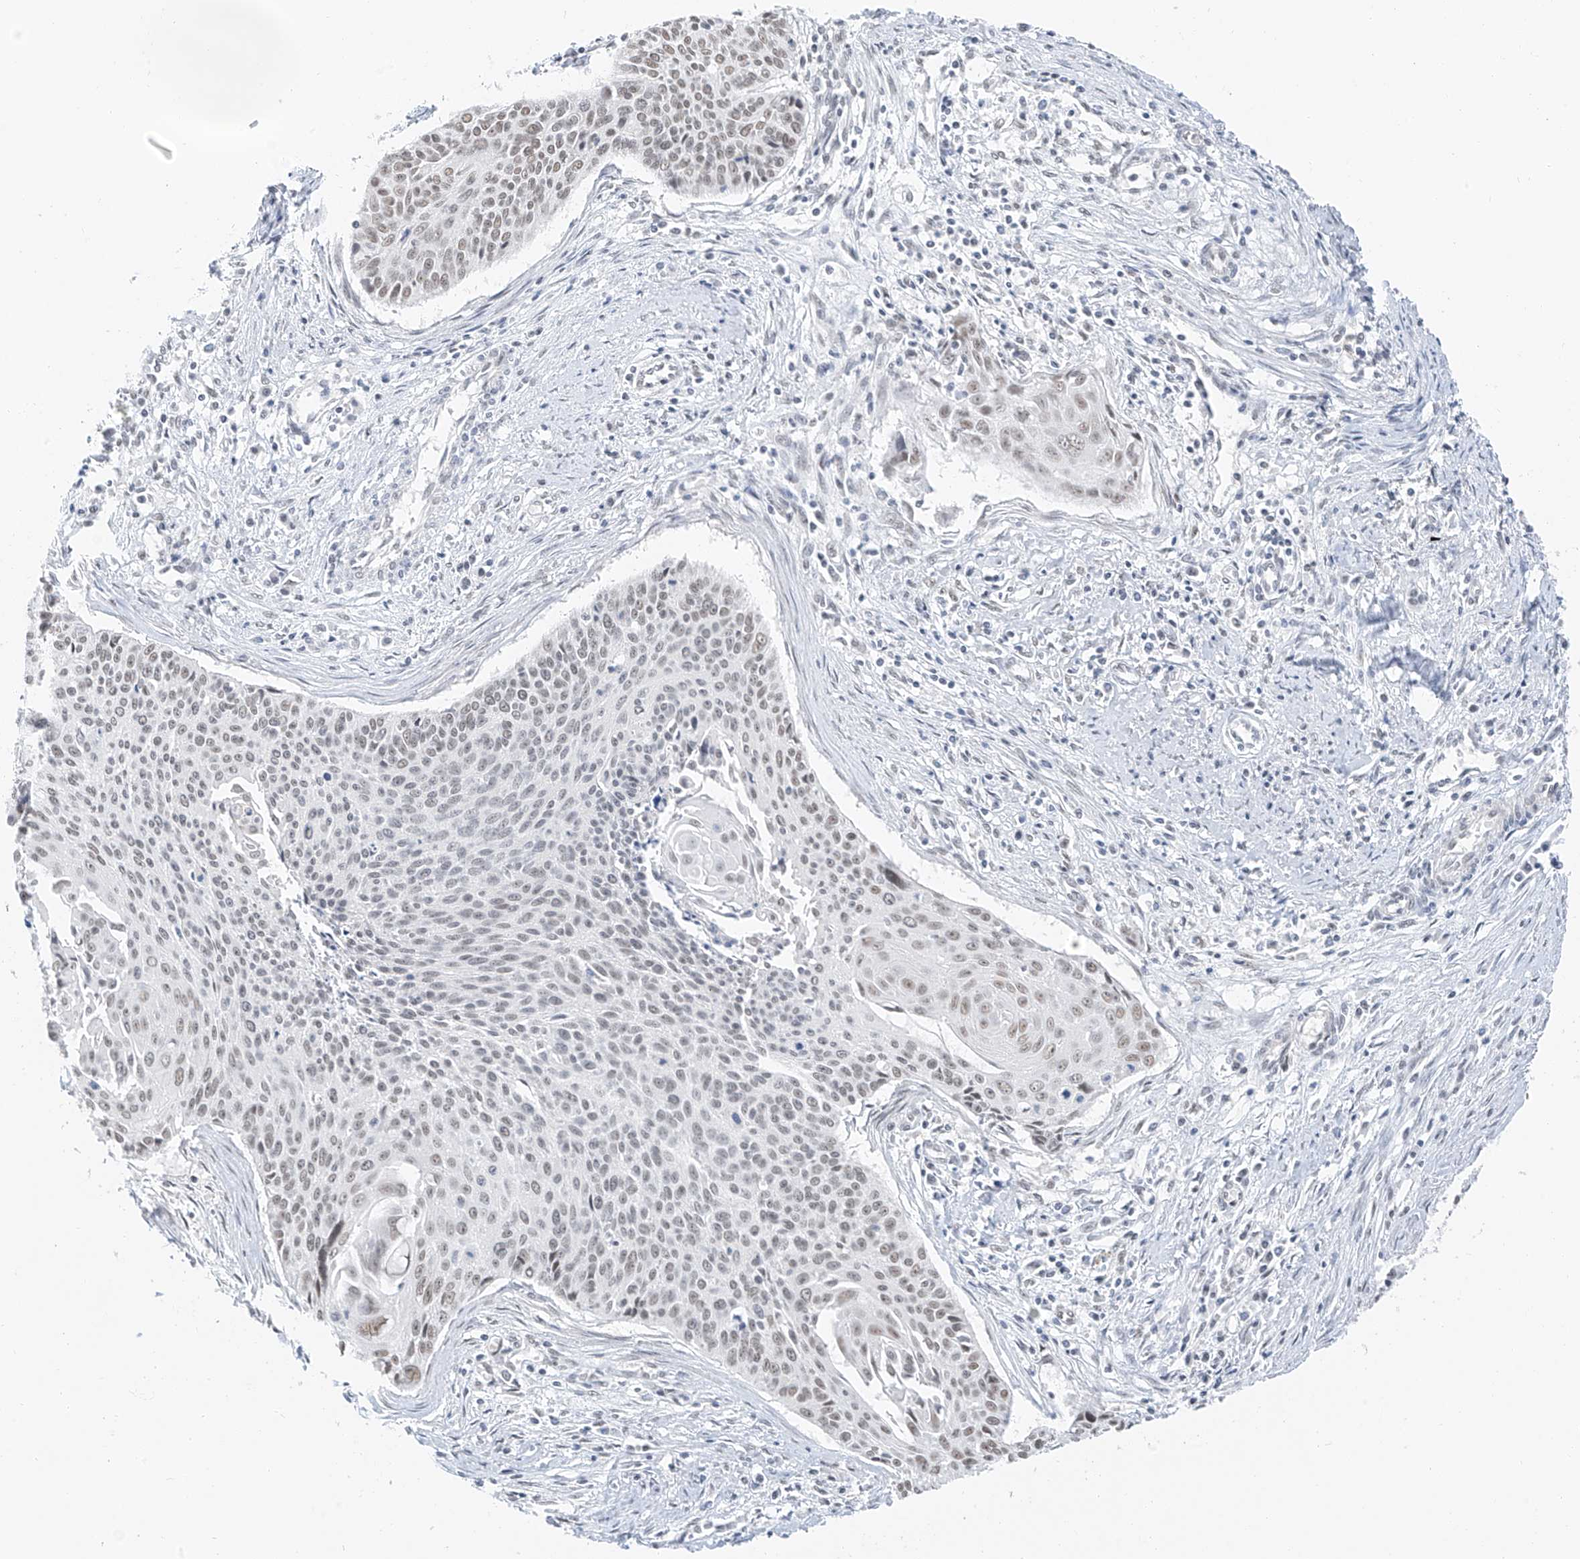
{"staining": {"intensity": "weak", "quantity": "25%-75%", "location": "nuclear"}, "tissue": "cervical cancer", "cell_type": "Tumor cells", "image_type": "cancer", "snomed": [{"axis": "morphology", "description": "Squamous cell carcinoma, NOS"}, {"axis": "topography", "description": "Cervix"}], "caption": "Squamous cell carcinoma (cervical) was stained to show a protein in brown. There is low levels of weak nuclear positivity in about 25%-75% of tumor cells.", "gene": "PGC", "patient": {"sex": "female", "age": 55}}